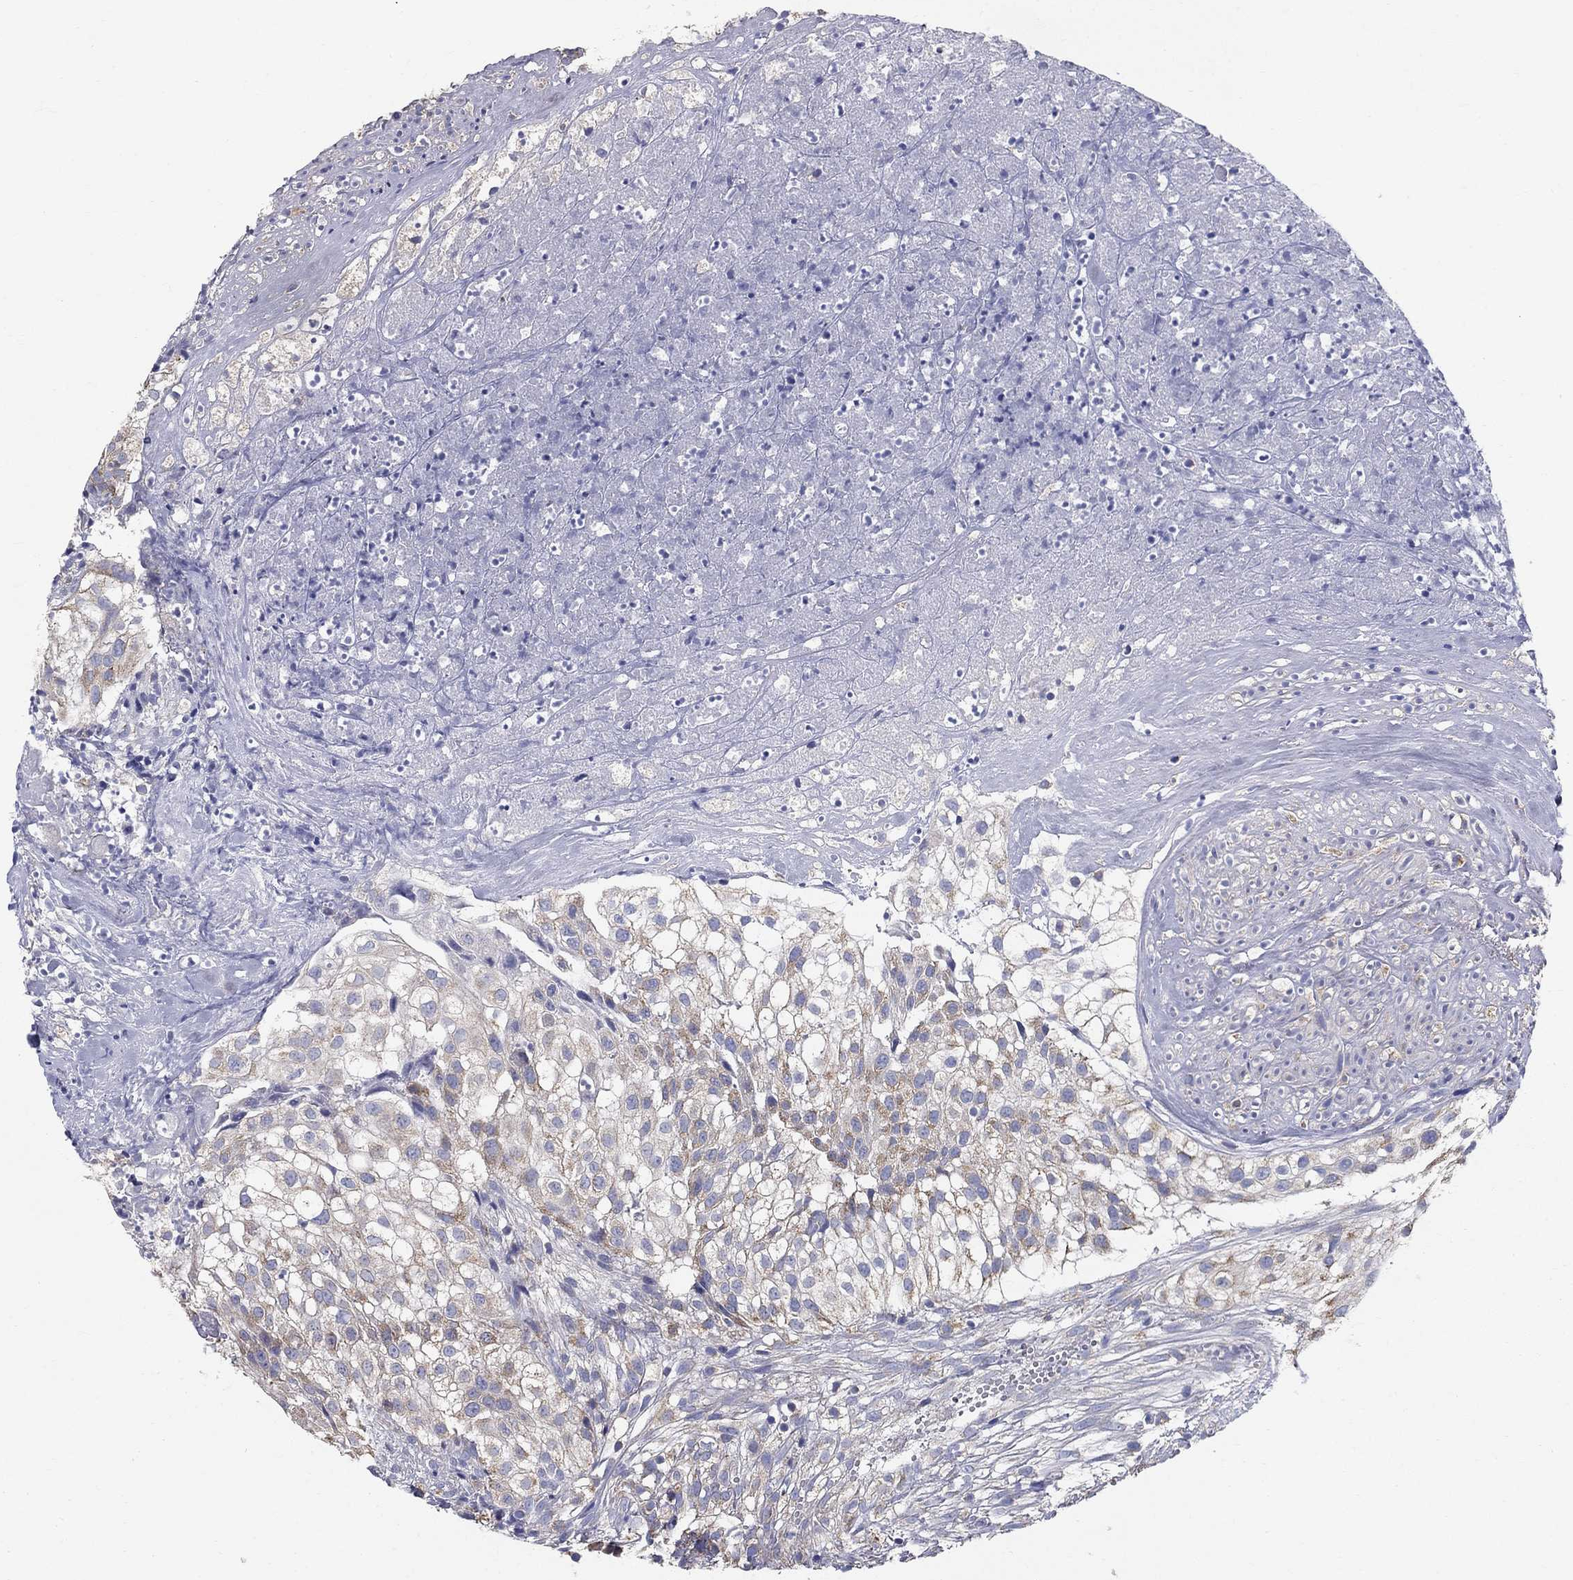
{"staining": {"intensity": "weak", "quantity": "<25%", "location": "cytoplasmic/membranous"}, "tissue": "urothelial cancer", "cell_type": "Tumor cells", "image_type": "cancer", "snomed": [{"axis": "morphology", "description": "Urothelial carcinoma, High grade"}, {"axis": "topography", "description": "Urinary bladder"}], "caption": "Image shows no significant protein staining in tumor cells of urothelial carcinoma (high-grade). Brightfield microscopy of IHC stained with DAB (brown) and hematoxylin (blue), captured at high magnification.", "gene": "NME5", "patient": {"sex": "female", "age": 79}}